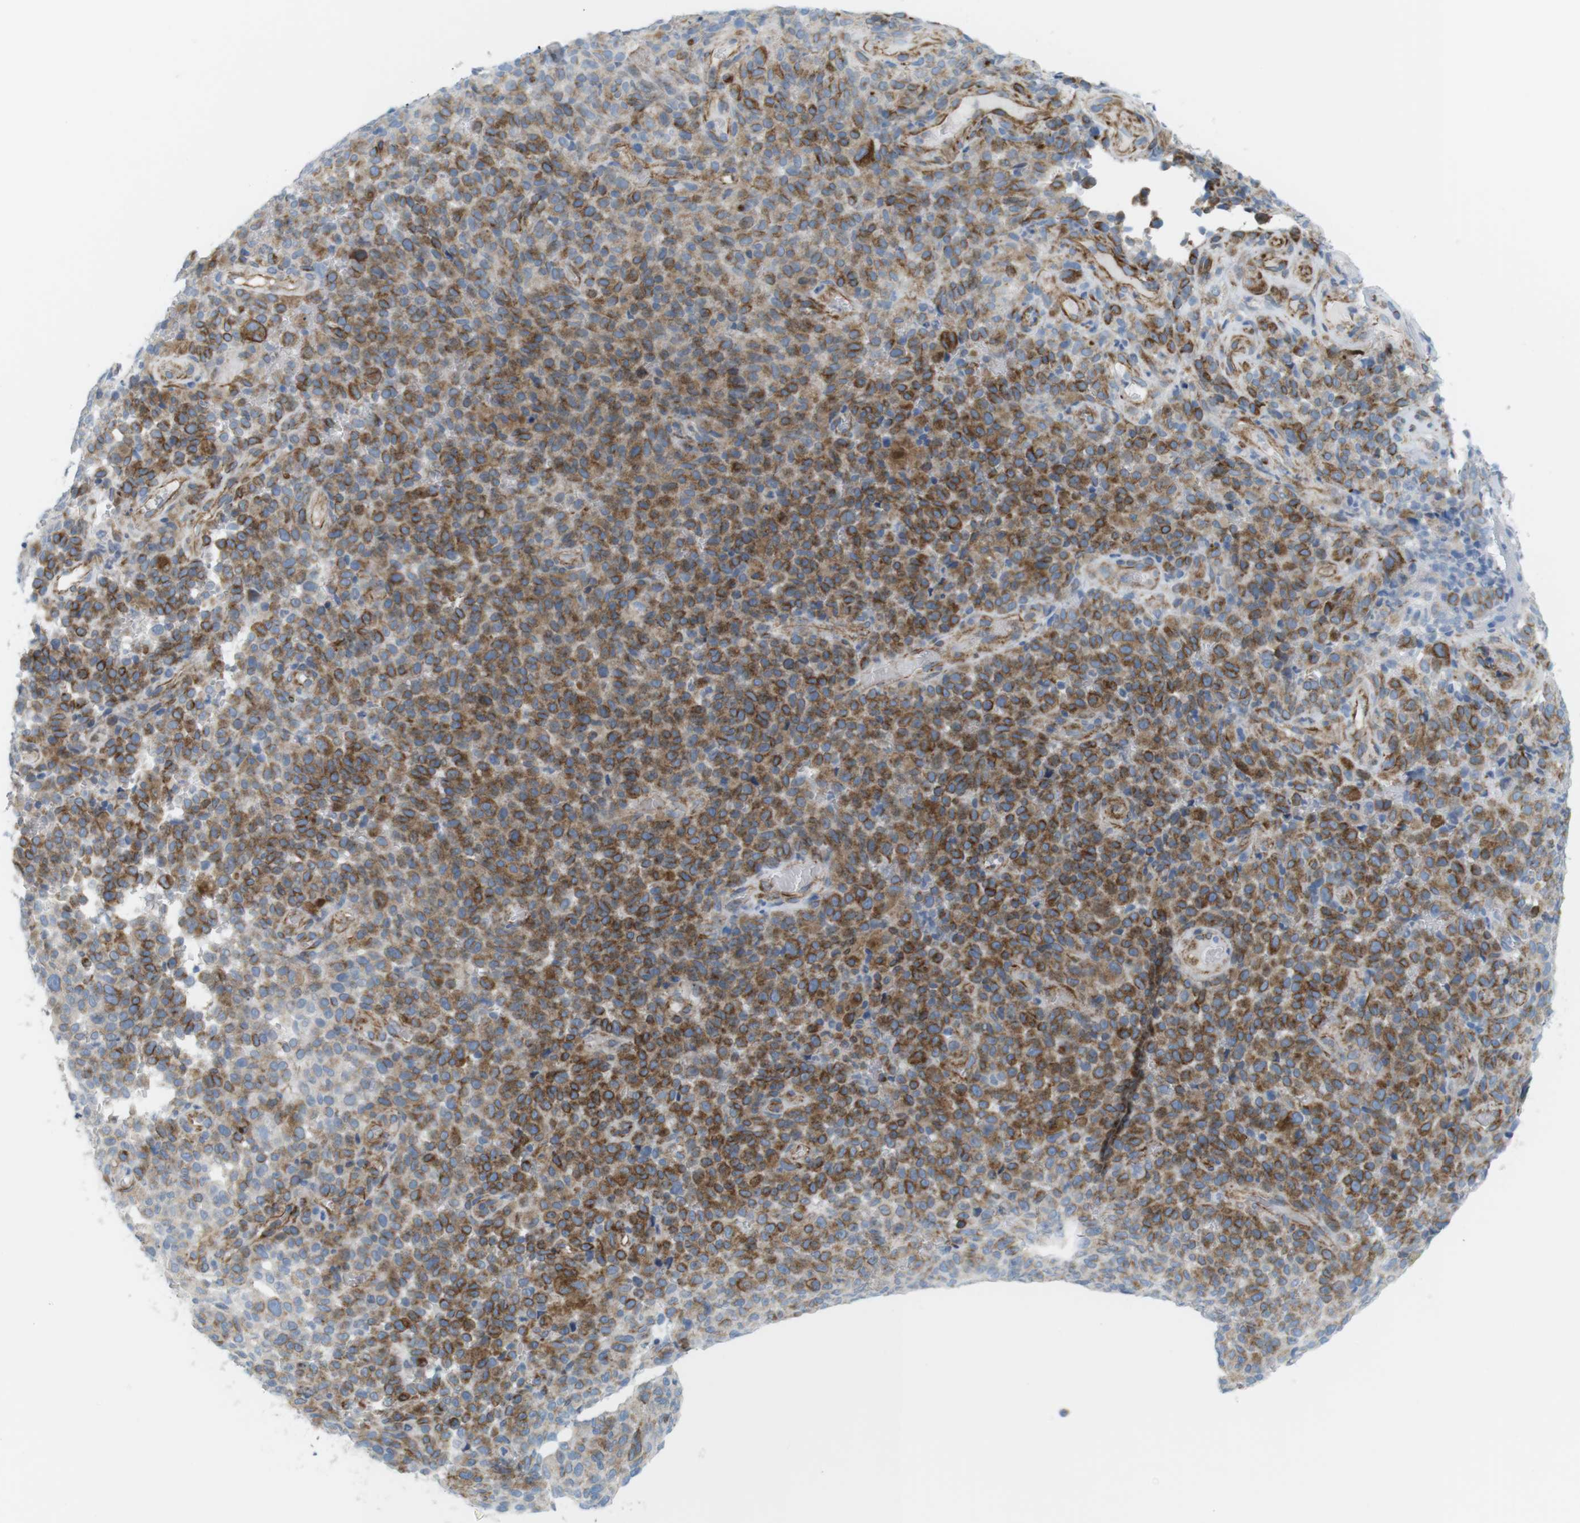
{"staining": {"intensity": "moderate", "quantity": "25%-75%", "location": "cytoplasmic/membranous"}, "tissue": "melanoma", "cell_type": "Tumor cells", "image_type": "cancer", "snomed": [{"axis": "morphology", "description": "Malignant melanoma, NOS"}, {"axis": "topography", "description": "Skin"}], "caption": "Immunohistochemistry micrograph of neoplastic tissue: melanoma stained using immunohistochemistry exhibits medium levels of moderate protein expression localized specifically in the cytoplasmic/membranous of tumor cells, appearing as a cytoplasmic/membranous brown color.", "gene": "MYH9", "patient": {"sex": "female", "age": 82}}